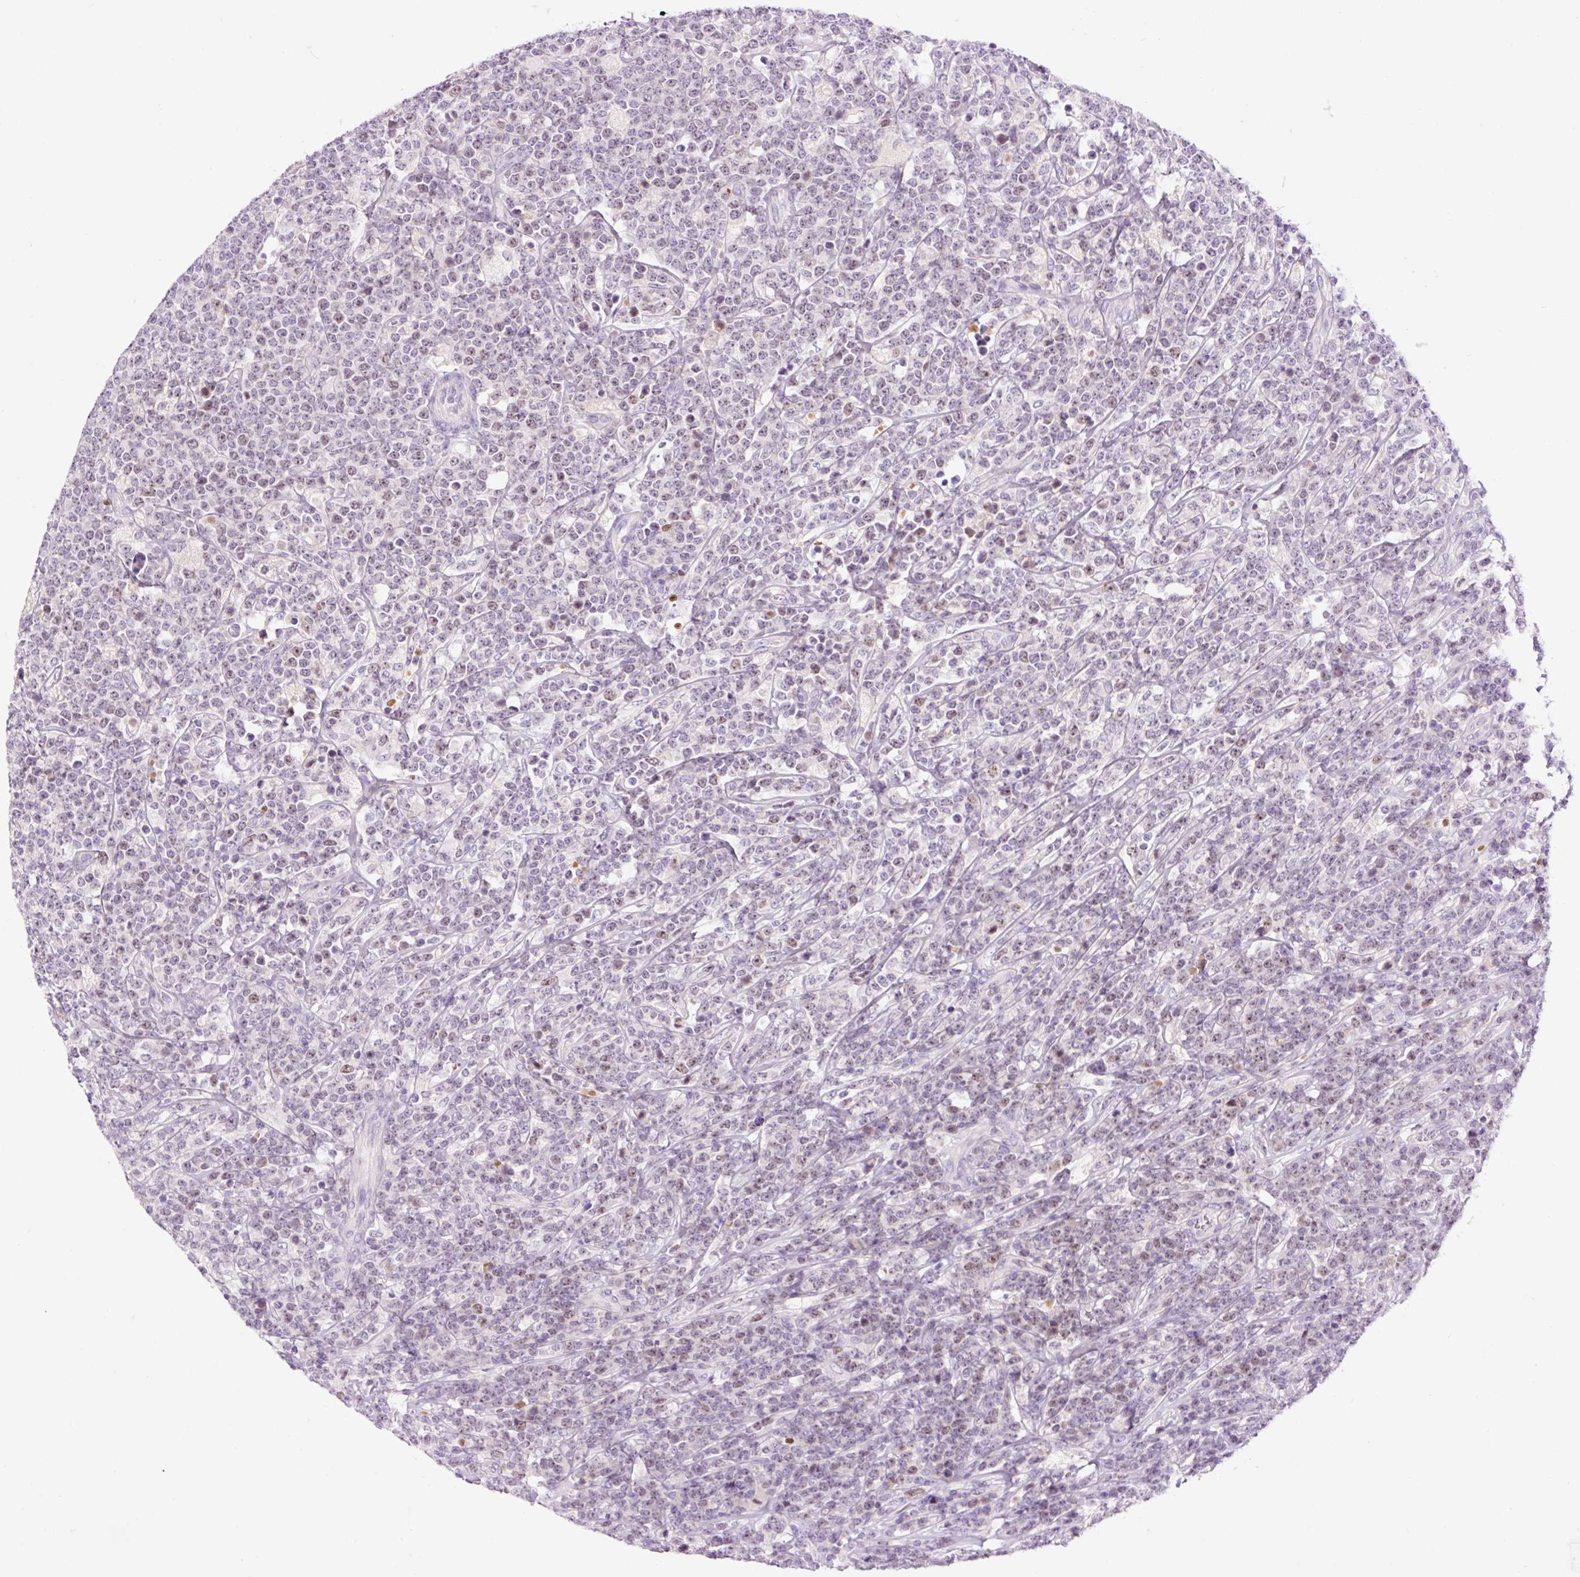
{"staining": {"intensity": "weak", "quantity": "25%-75%", "location": "nuclear"}, "tissue": "lymphoma", "cell_type": "Tumor cells", "image_type": "cancer", "snomed": [{"axis": "morphology", "description": "Malignant lymphoma, non-Hodgkin's type, High grade"}, {"axis": "topography", "description": "Small intestine"}], "caption": "A photomicrograph of human high-grade malignant lymphoma, non-Hodgkin's type stained for a protein reveals weak nuclear brown staining in tumor cells.", "gene": "DPPA4", "patient": {"sex": "male", "age": 8}}